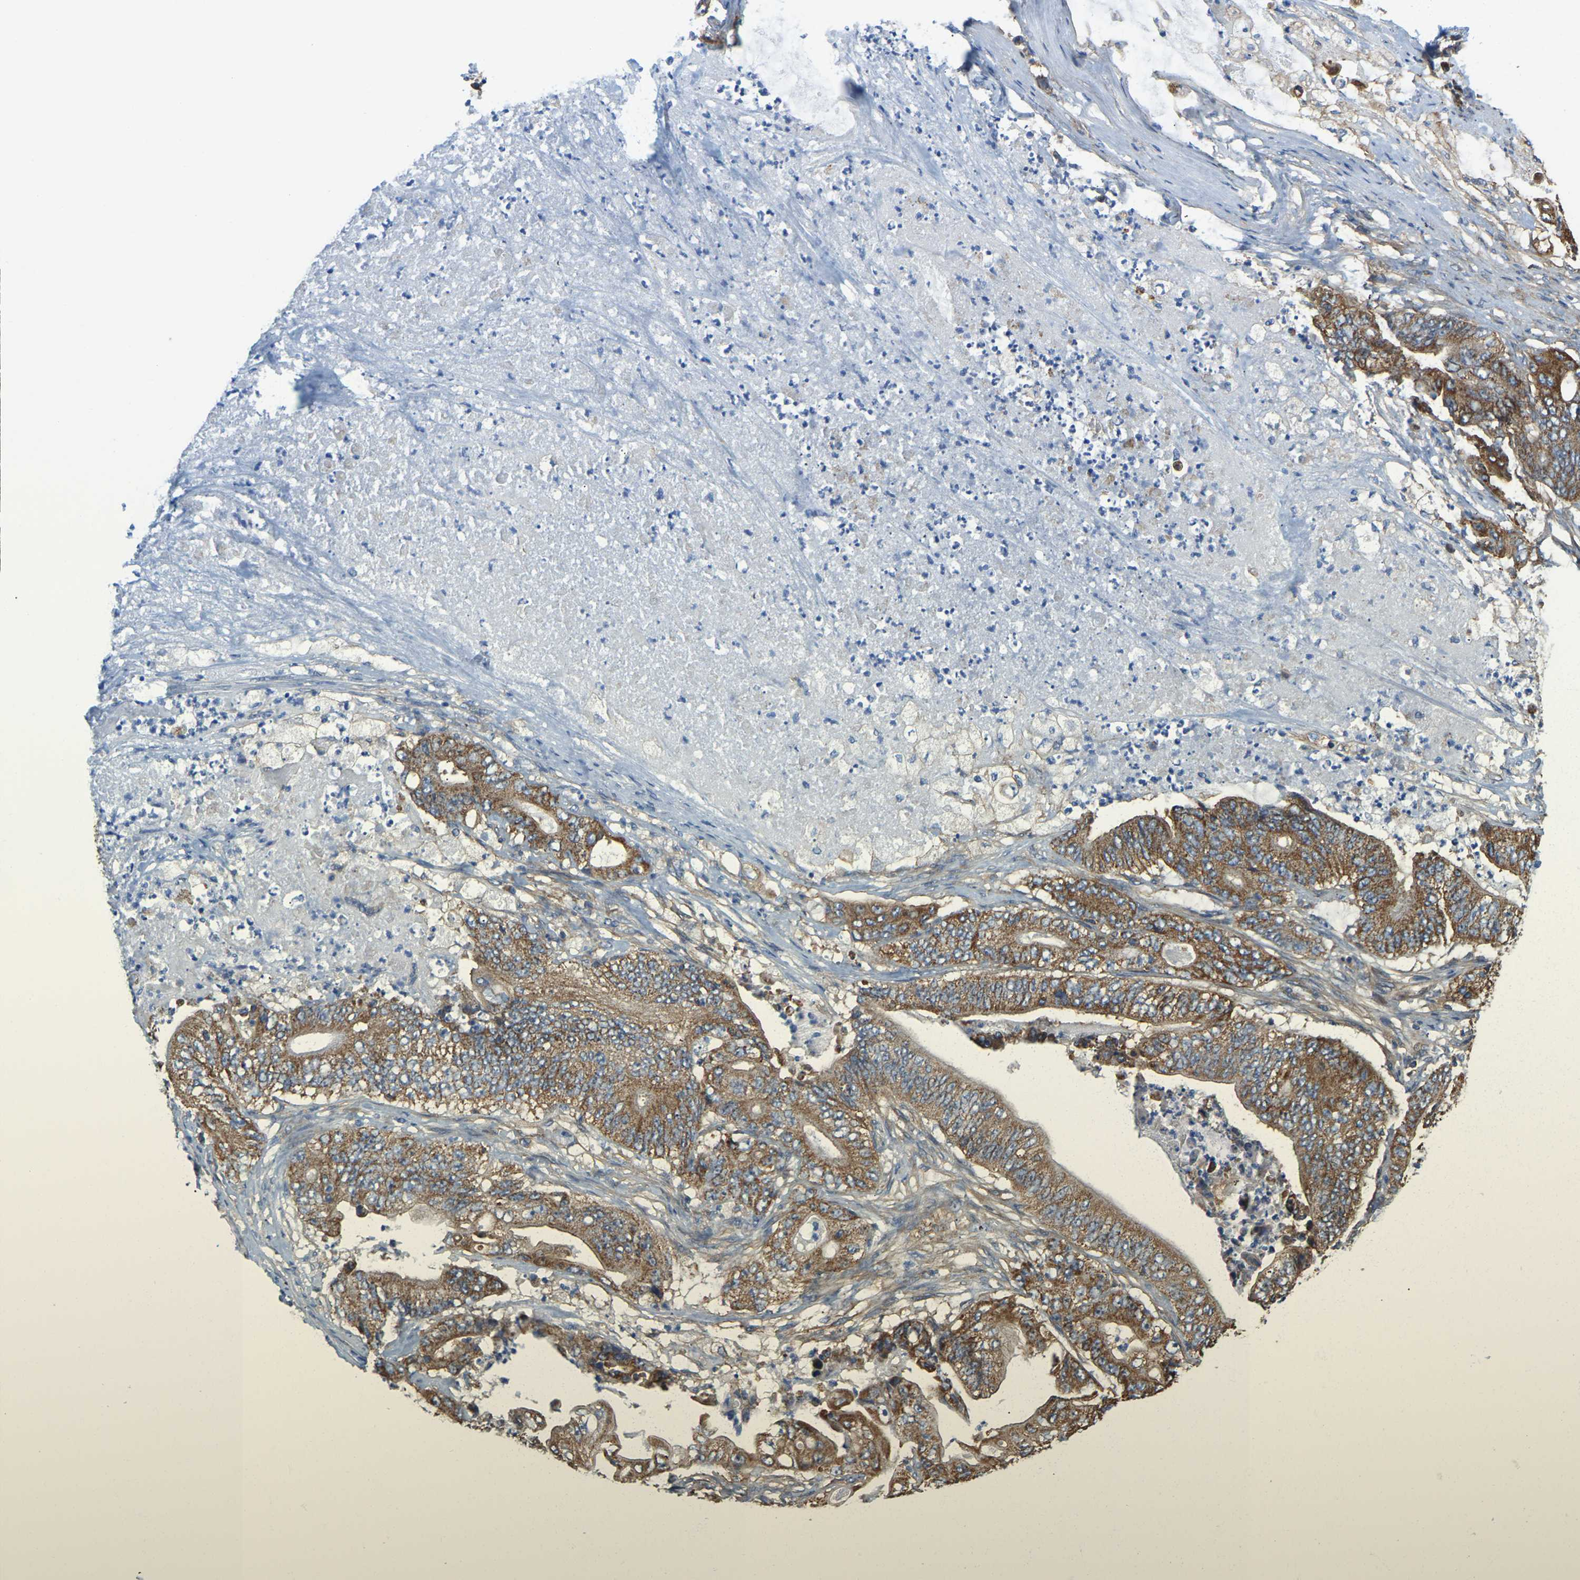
{"staining": {"intensity": "moderate", "quantity": ">75%", "location": "cytoplasmic/membranous"}, "tissue": "stomach cancer", "cell_type": "Tumor cells", "image_type": "cancer", "snomed": [{"axis": "morphology", "description": "Adenocarcinoma, NOS"}, {"axis": "topography", "description": "Stomach"}], "caption": "High-magnification brightfield microscopy of adenocarcinoma (stomach) stained with DAB (3,3'-diaminobenzidine) (brown) and counterstained with hematoxylin (blue). tumor cells exhibit moderate cytoplasmic/membranous expression is appreciated in about>75% of cells.", "gene": "AHNAK", "patient": {"sex": "female", "age": 73}}